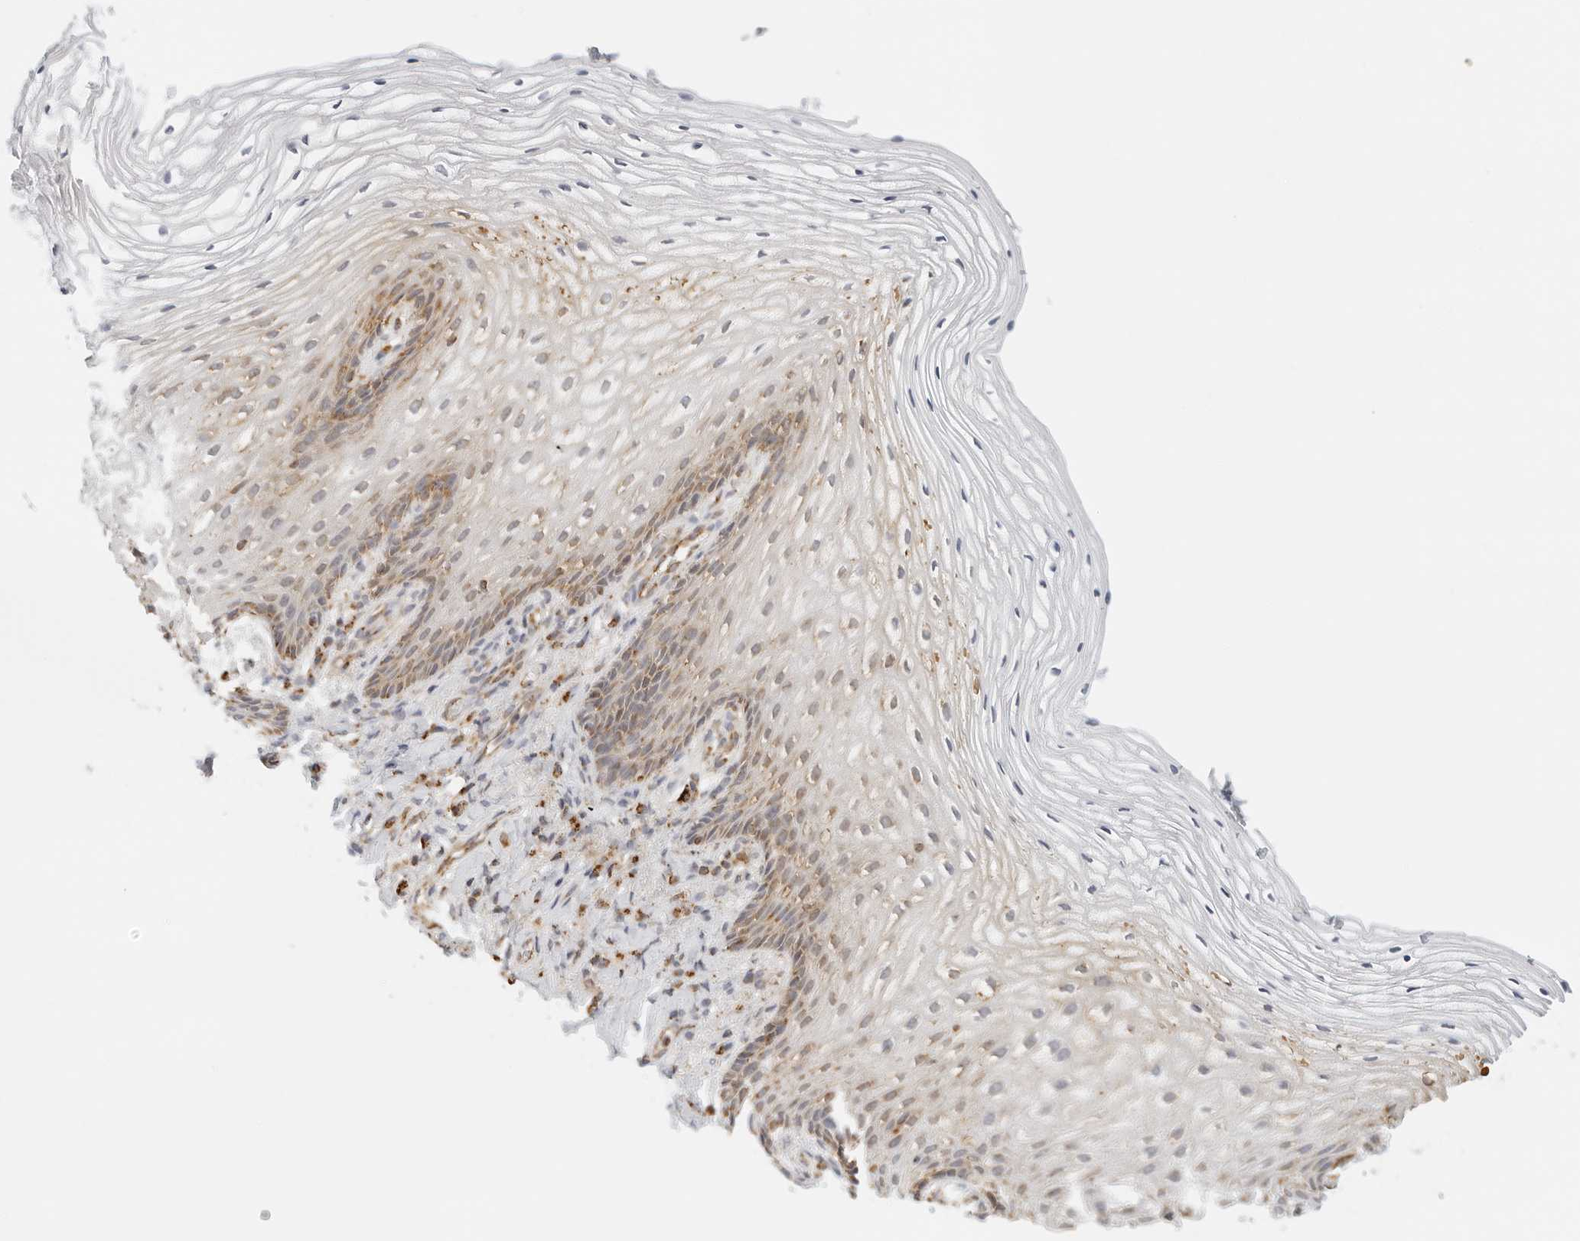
{"staining": {"intensity": "moderate", "quantity": "25%-75%", "location": "cytoplasmic/membranous"}, "tissue": "vagina", "cell_type": "Squamous epithelial cells", "image_type": "normal", "snomed": [{"axis": "morphology", "description": "Normal tissue, NOS"}, {"axis": "topography", "description": "Vagina"}], "caption": "Immunohistochemical staining of benign vagina shows medium levels of moderate cytoplasmic/membranous staining in about 25%-75% of squamous epithelial cells.", "gene": "RC3H1", "patient": {"sex": "female", "age": 60}}